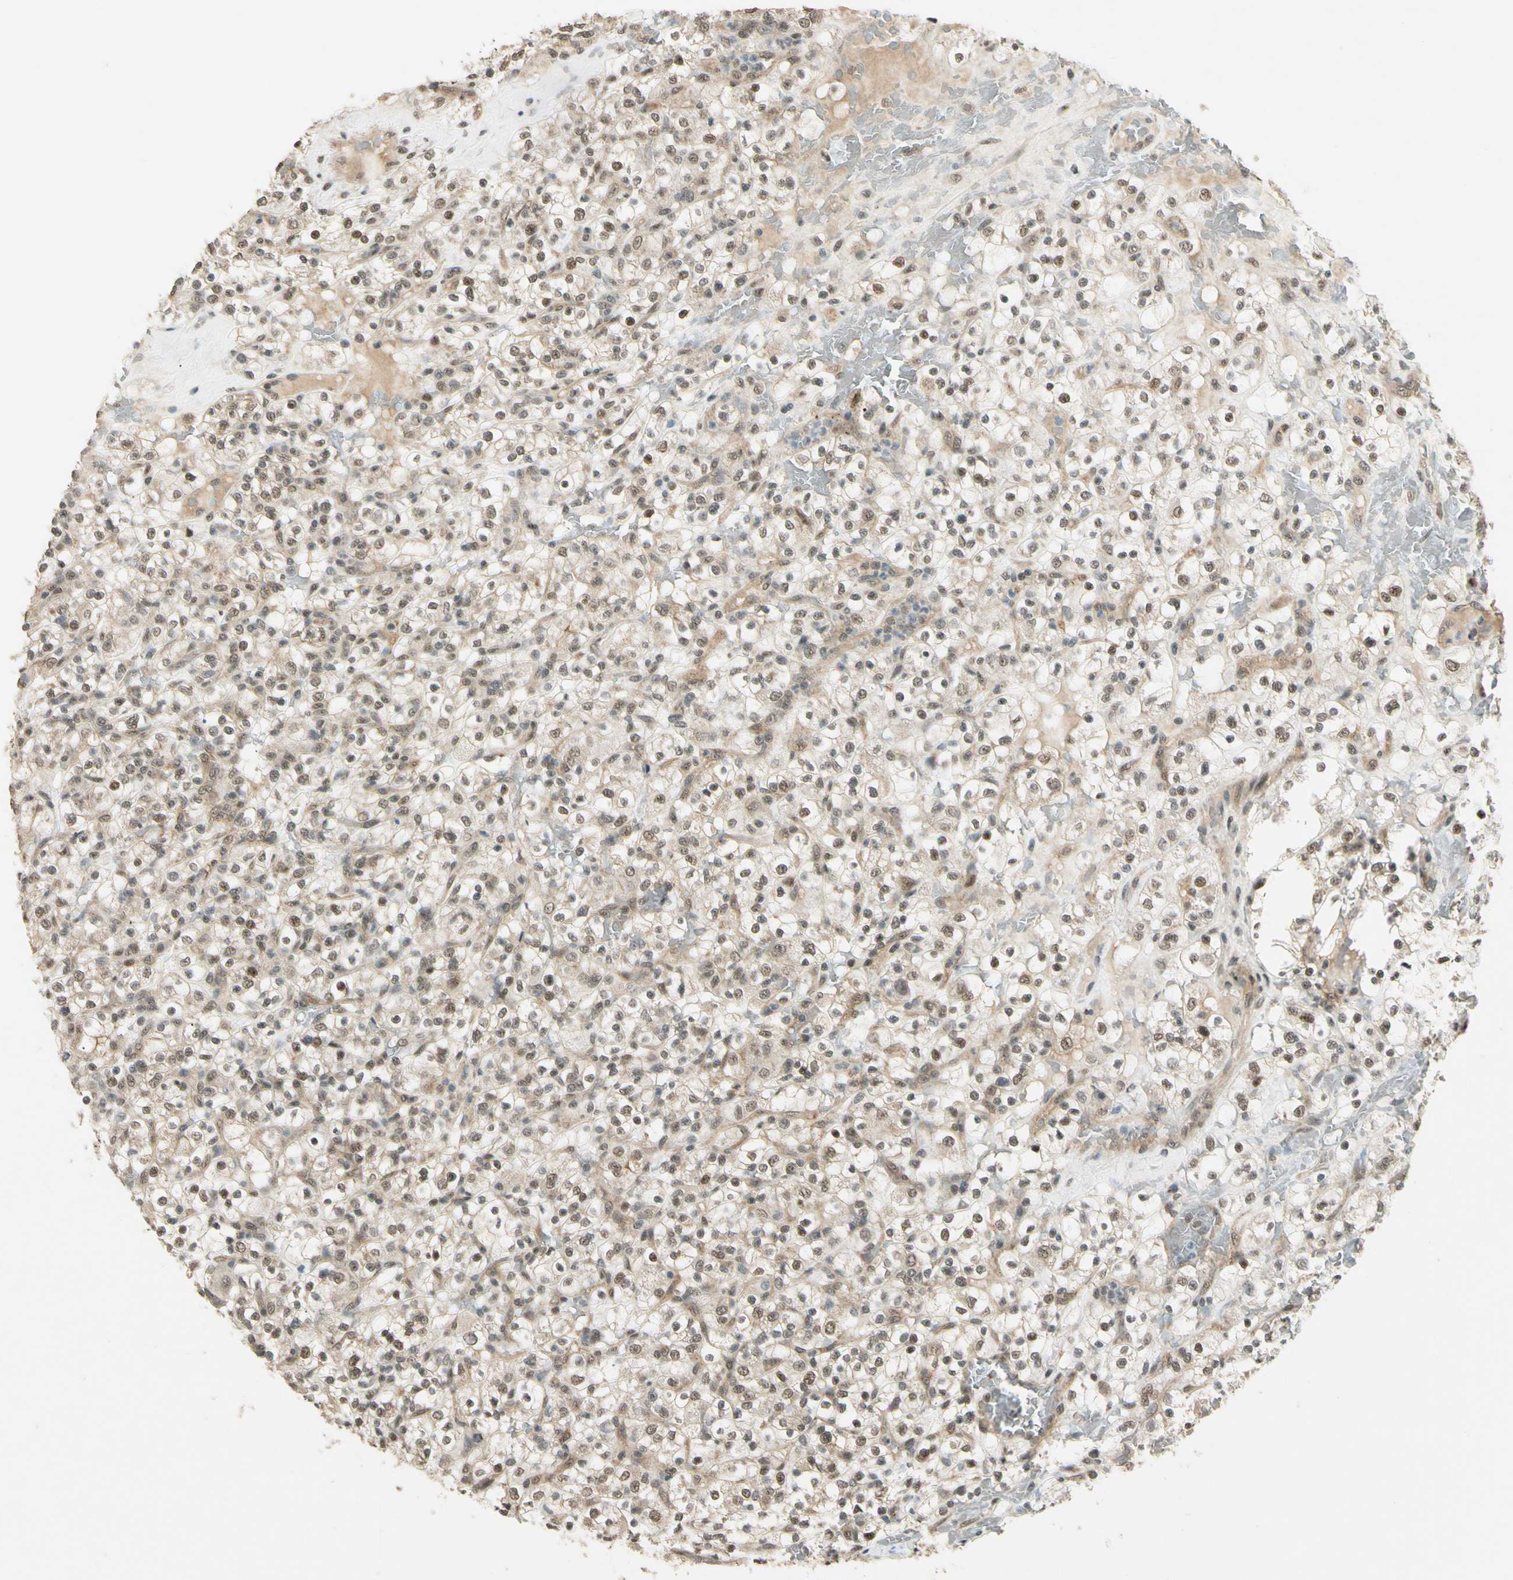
{"staining": {"intensity": "weak", "quantity": "25%-75%", "location": "cytoplasmic/membranous,nuclear"}, "tissue": "renal cancer", "cell_type": "Tumor cells", "image_type": "cancer", "snomed": [{"axis": "morphology", "description": "Normal tissue, NOS"}, {"axis": "morphology", "description": "Adenocarcinoma, NOS"}, {"axis": "topography", "description": "Kidney"}], "caption": "There is low levels of weak cytoplasmic/membranous and nuclear staining in tumor cells of renal adenocarcinoma, as demonstrated by immunohistochemical staining (brown color).", "gene": "MCPH1", "patient": {"sex": "female", "age": 72}}